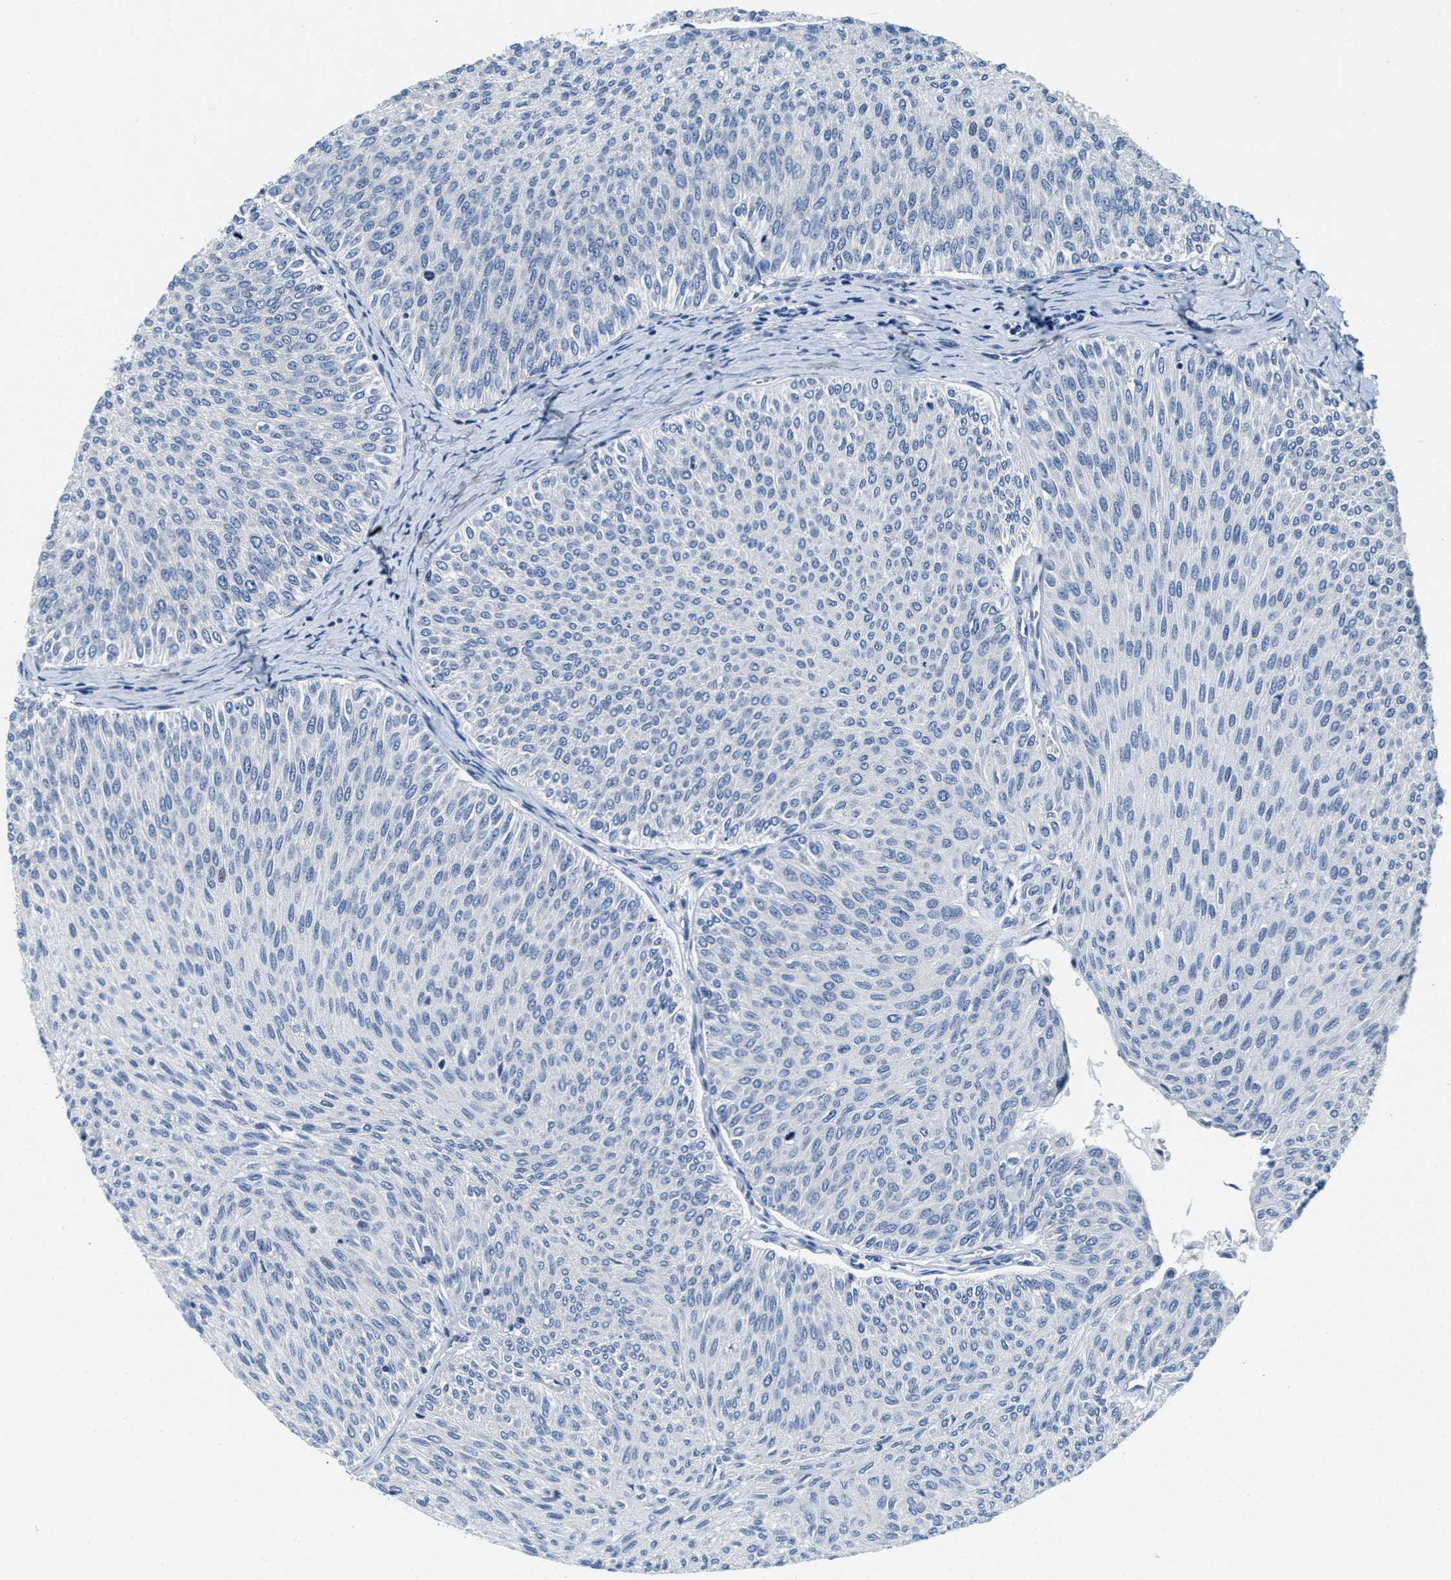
{"staining": {"intensity": "negative", "quantity": "none", "location": "none"}, "tissue": "urothelial cancer", "cell_type": "Tumor cells", "image_type": "cancer", "snomed": [{"axis": "morphology", "description": "Urothelial carcinoma, Low grade"}, {"axis": "topography", "description": "Urinary bladder"}], "caption": "Histopathology image shows no significant protein expression in tumor cells of urothelial carcinoma (low-grade).", "gene": "EIF2AK2", "patient": {"sex": "male", "age": 78}}